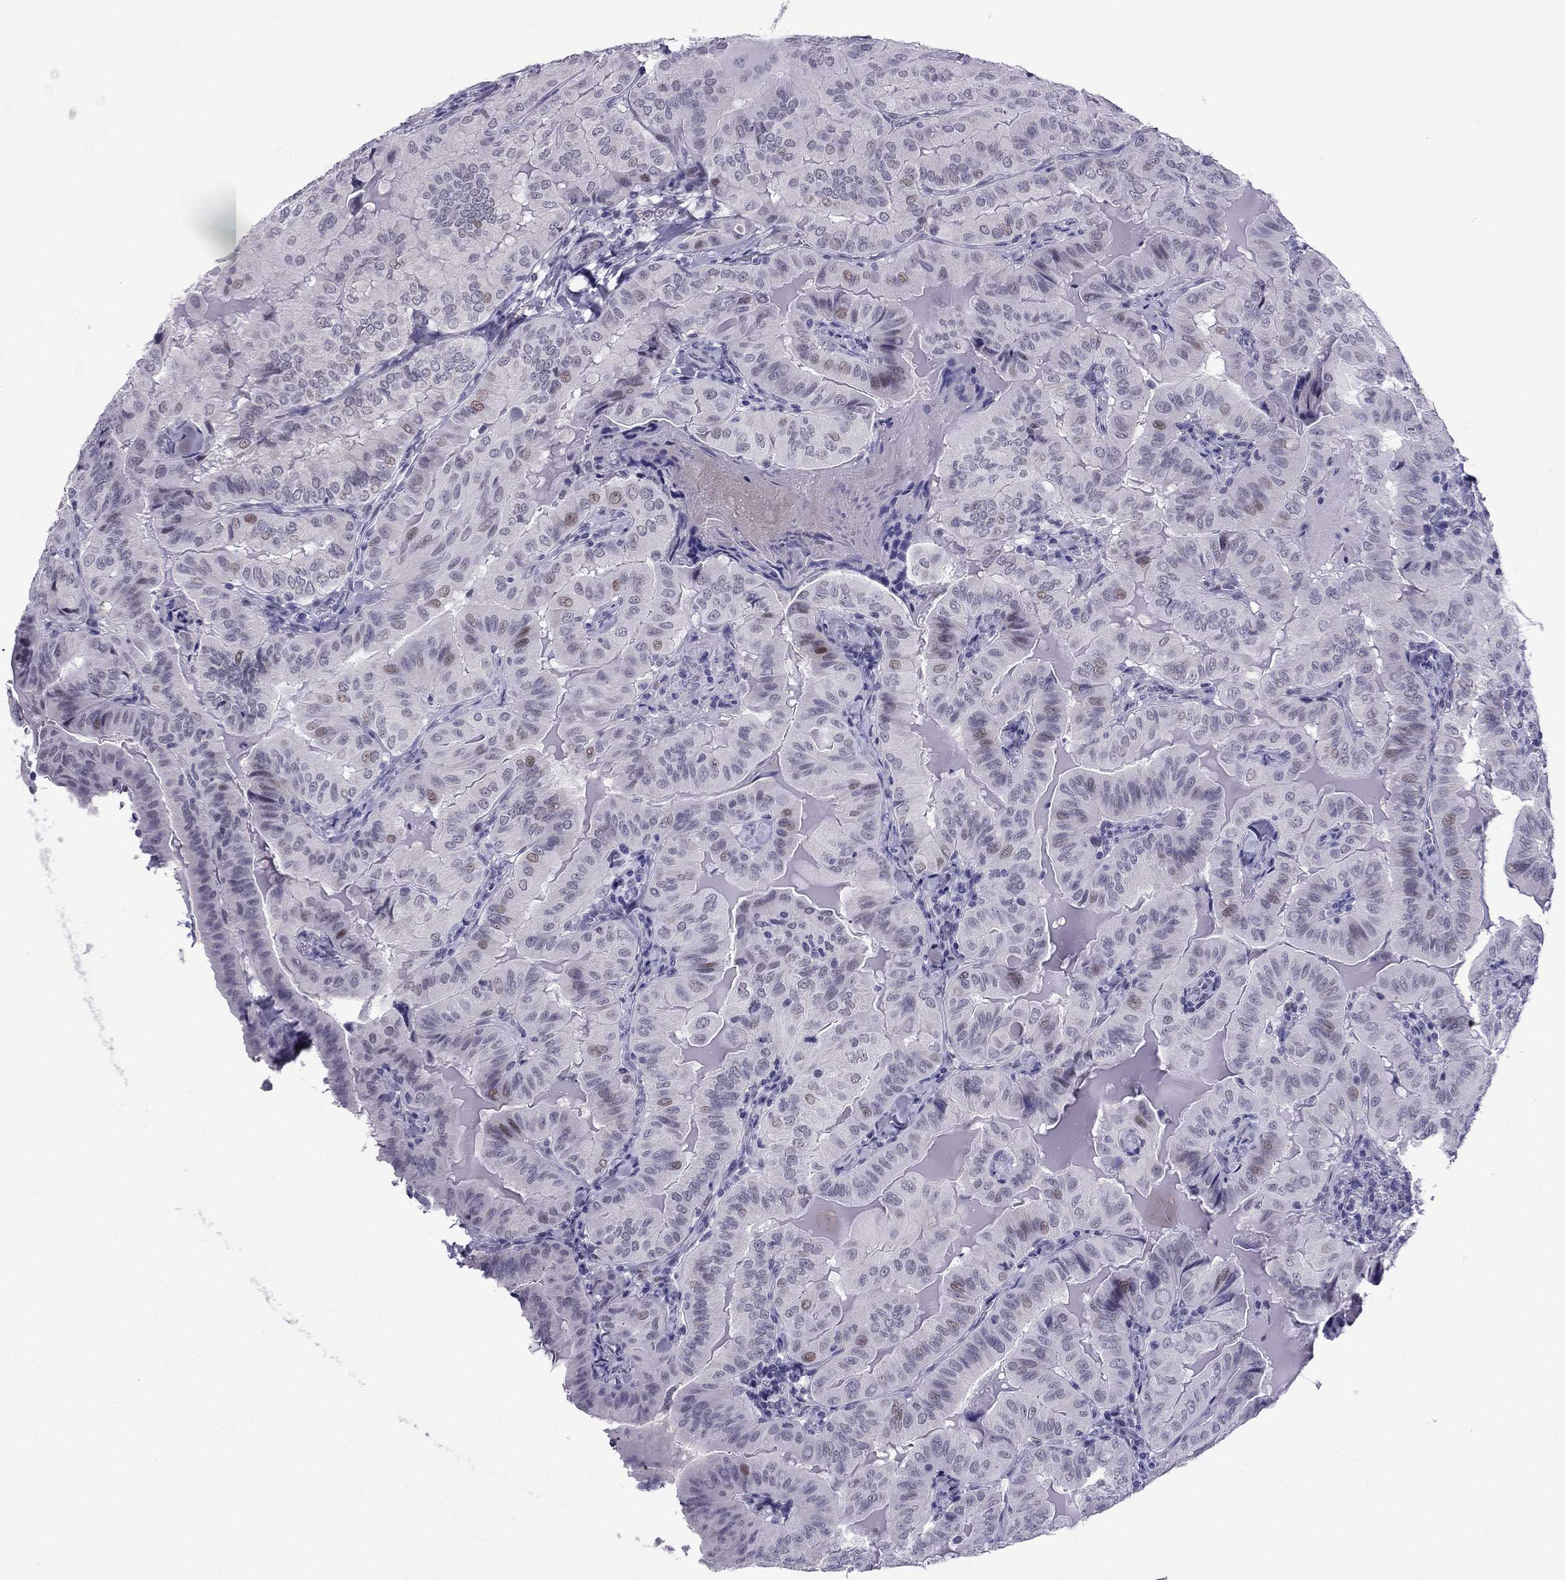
{"staining": {"intensity": "moderate", "quantity": "<25%", "location": "nuclear"}, "tissue": "thyroid cancer", "cell_type": "Tumor cells", "image_type": "cancer", "snomed": [{"axis": "morphology", "description": "Papillary adenocarcinoma, NOS"}, {"axis": "topography", "description": "Thyroid gland"}], "caption": "Tumor cells show low levels of moderate nuclear expression in about <25% of cells in human thyroid papillary adenocarcinoma.", "gene": "MYLK3", "patient": {"sex": "female", "age": 68}}